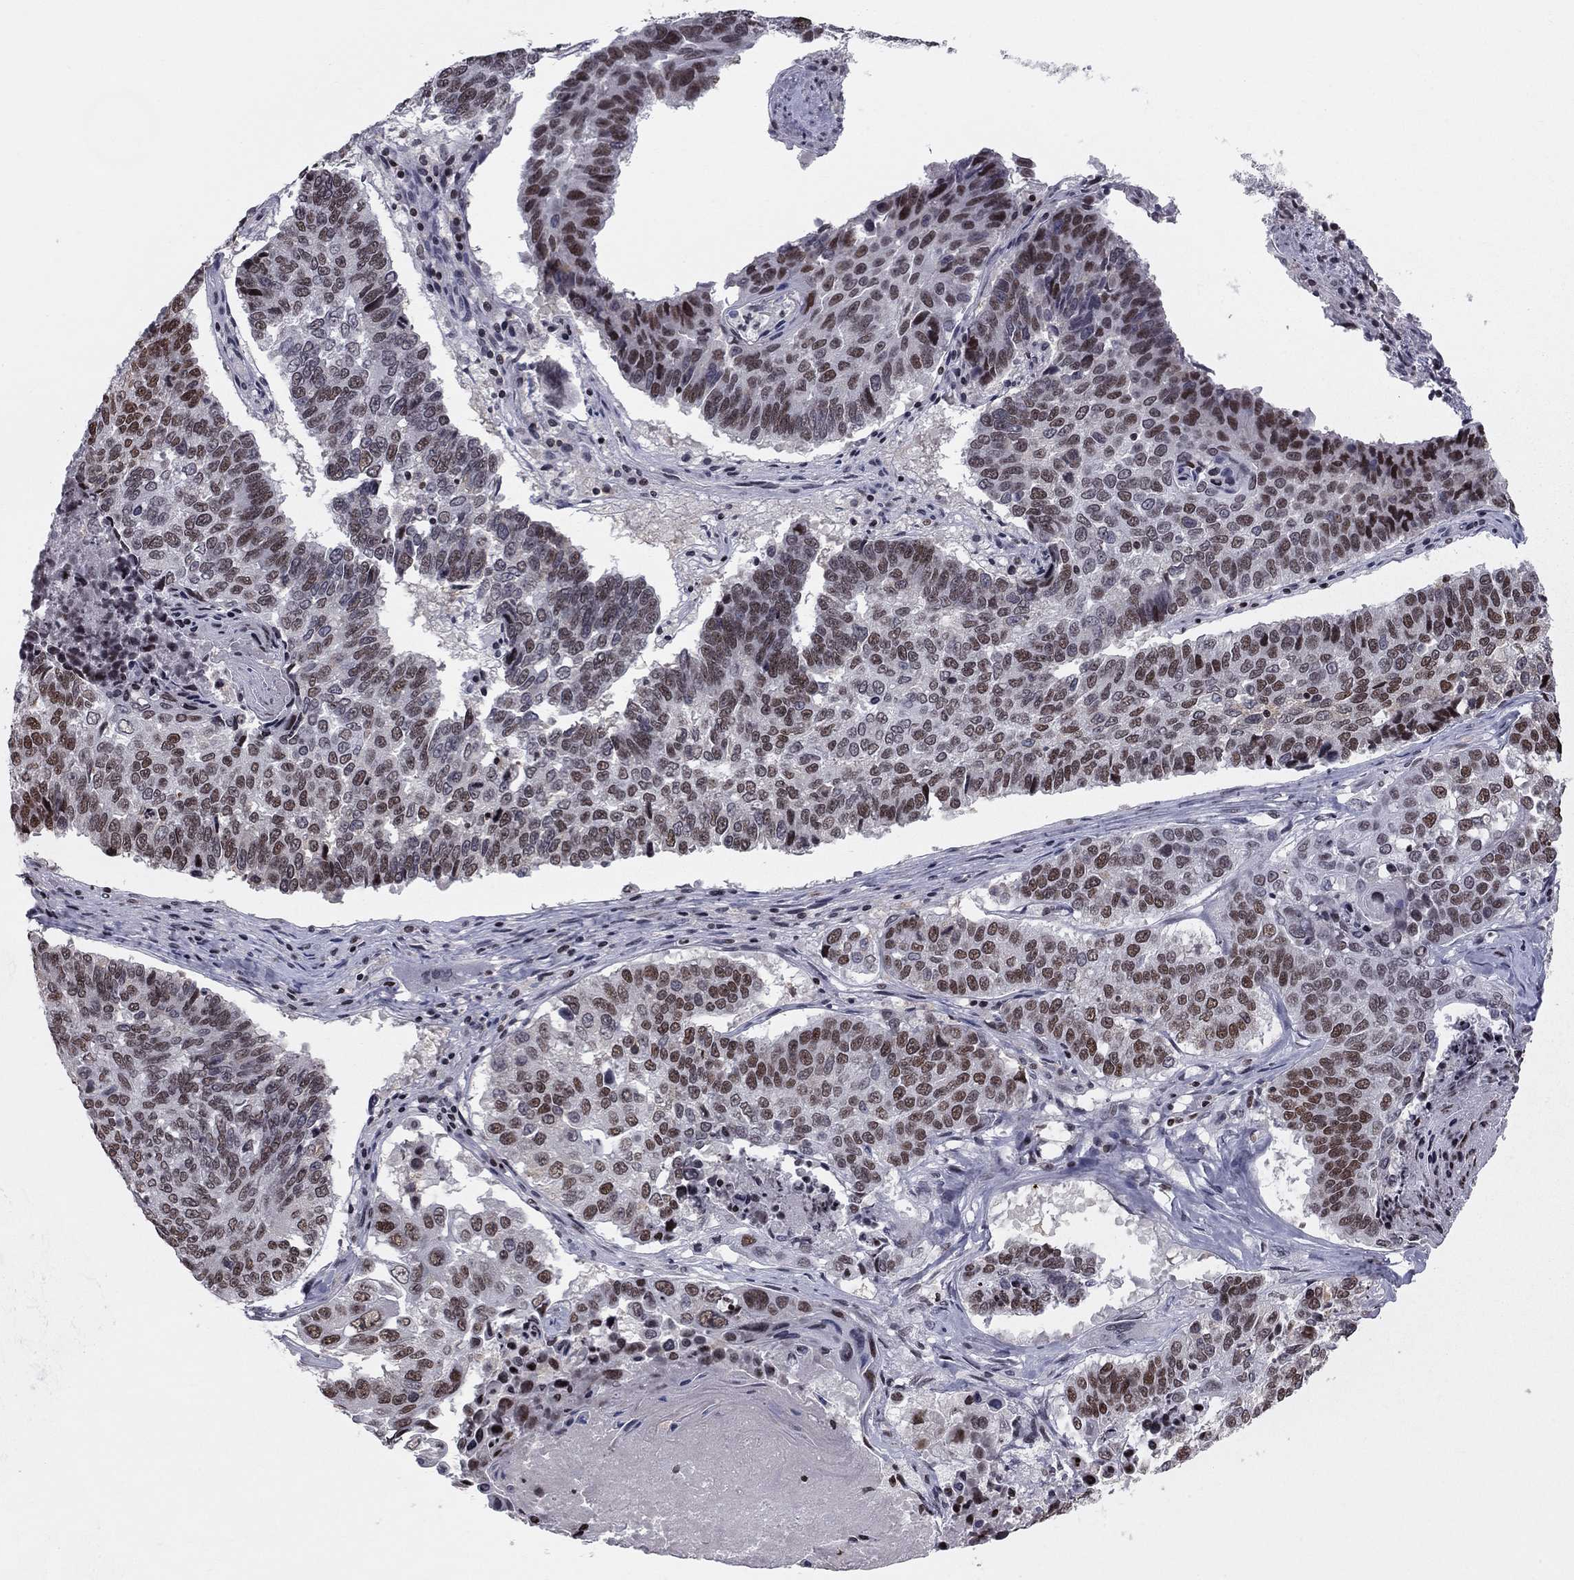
{"staining": {"intensity": "strong", "quantity": "25%-75%", "location": "nuclear"}, "tissue": "lung cancer", "cell_type": "Tumor cells", "image_type": "cancer", "snomed": [{"axis": "morphology", "description": "Squamous cell carcinoma, NOS"}, {"axis": "topography", "description": "Lung"}], "caption": "A high-resolution image shows immunohistochemistry (IHC) staining of lung squamous cell carcinoma, which demonstrates strong nuclear expression in approximately 25%-75% of tumor cells.", "gene": "RNASEH2C", "patient": {"sex": "male", "age": 73}}